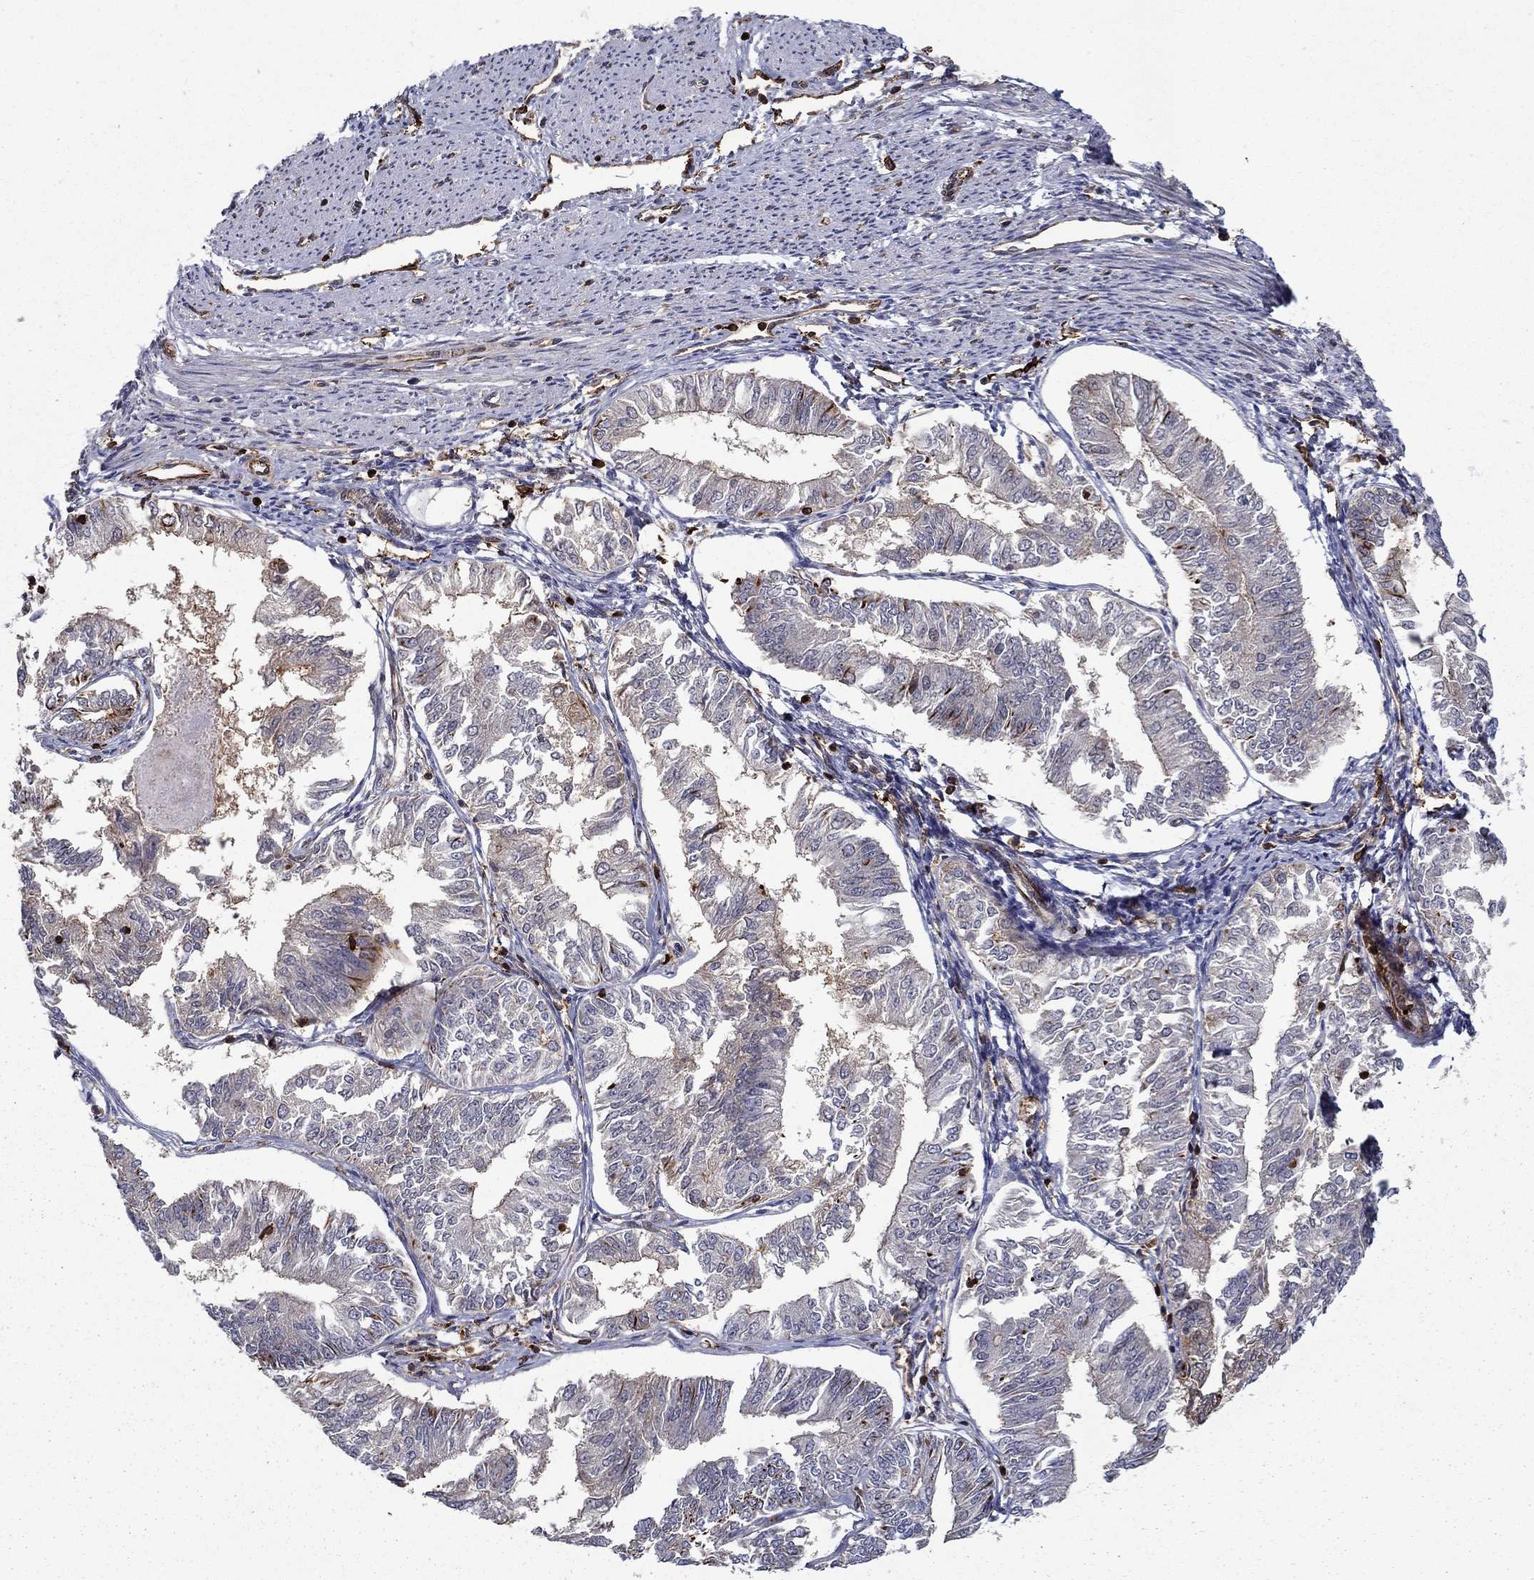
{"staining": {"intensity": "negative", "quantity": "none", "location": "none"}, "tissue": "endometrial cancer", "cell_type": "Tumor cells", "image_type": "cancer", "snomed": [{"axis": "morphology", "description": "Adenocarcinoma, NOS"}, {"axis": "topography", "description": "Endometrium"}], "caption": "Tumor cells are negative for protein expression in human adenocarcinoma (endometrial). The staining is performed using DAB (3,3'-diaminobenzidine) brown chromogen with nuclei counter-stained in using hematoxylin.", "gene": "ADM", "patient": {"sex": "female", "age": 58}}